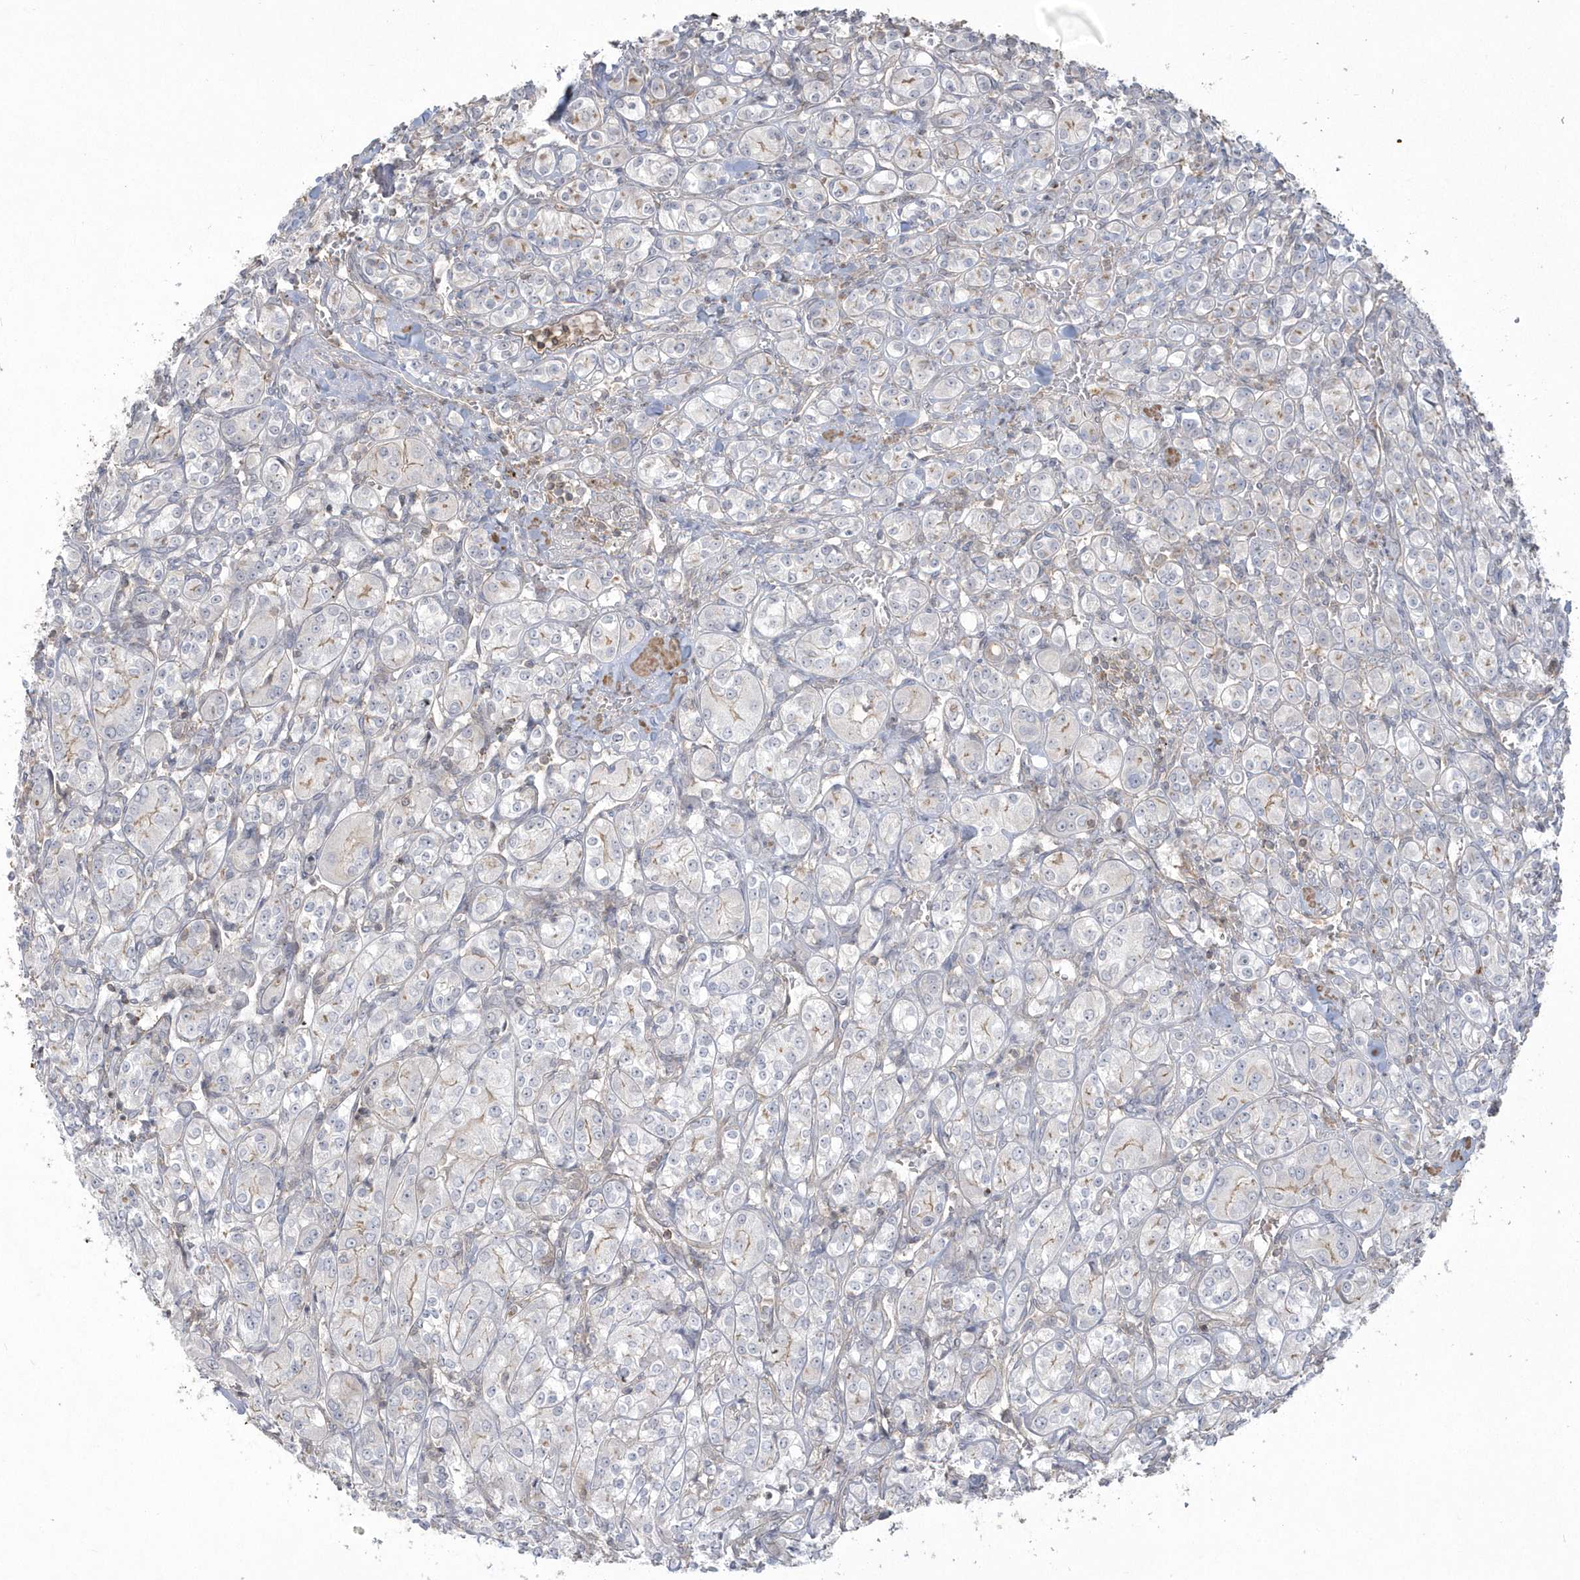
{"staining": {"intensity": "weak", "quantity": "<25%", "location": "cytoplasmic/membranous"}, "tissue": "renal cancer", "cell_type": "Tumor cells", "image_type": "cancer", "snomed": [{"axis": "morphology", "description": "Adenocarcinoma, NOS"}, {"axis": "topography", "description": "Kidney"}], "caption": "An immunohistochemistry (IHC) photomicrograph of renal cancer (adenocarcinoma) is shown. There is no staining in tumor cells of renal cancer (adenocarcinoma).", "gene": "ARMC8", "patient": {"sex": "male", "age": 77}}